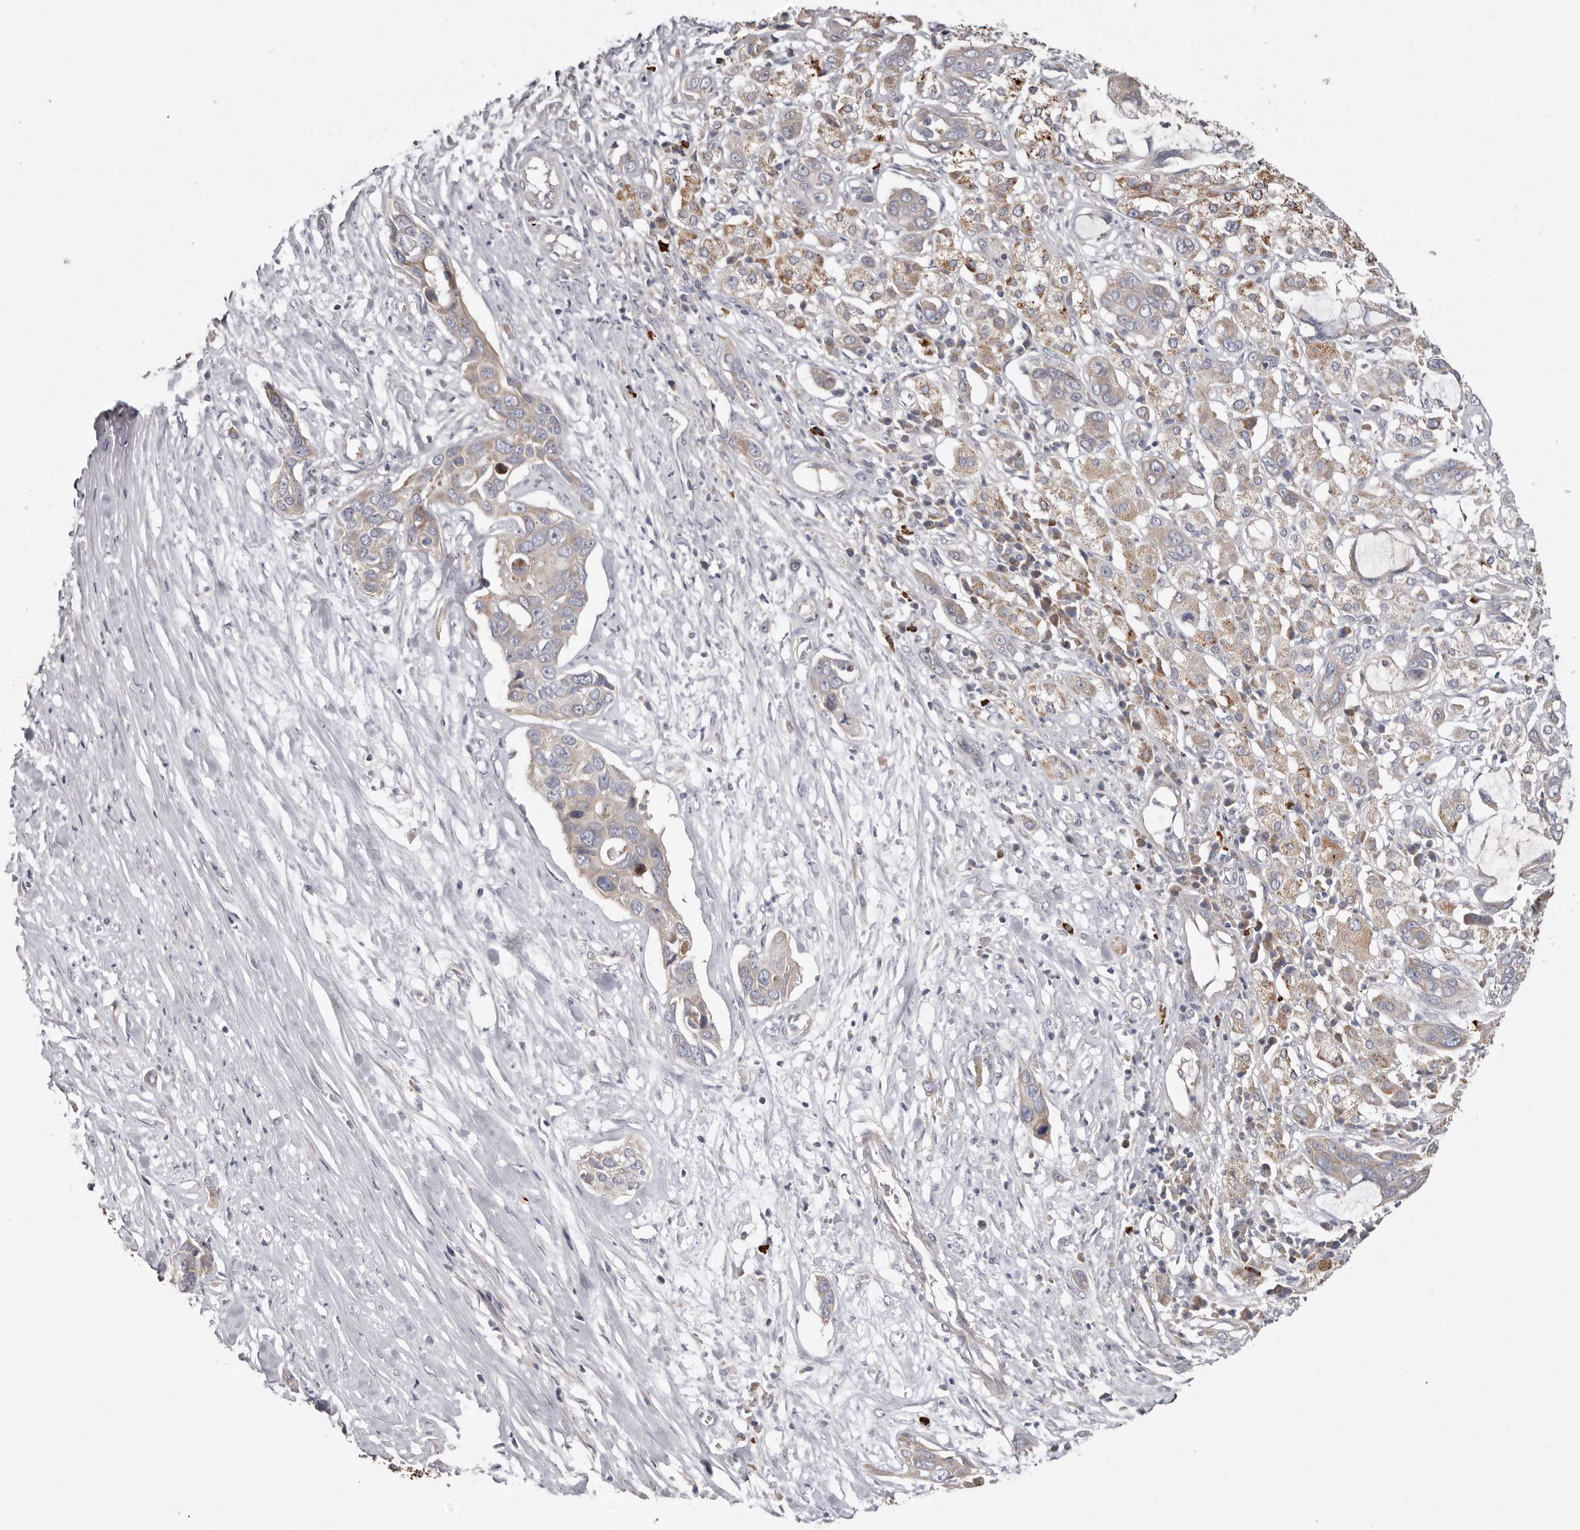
{"staining": {"intensity": "weak", "quantity": "25%-75%", "location": "cytoplasmic/membranous"}, "tissue": "pancreatic cancer", "cell_type": "Tumor cells", "image_type": "cancer", "snomed": [{"axis": "morphology", "description": "Adenocarcinoma, NOS"}, {"axis": "topography", "description": "Pancreas"}], "caption": "Immunohistochemistry (IHC) micrograph of neoplastic tissue: pancreatic cancer (adenocarcinoma) stained using immunohistochemistry exhibits low levels of weak protein expression localized specifically in the cytoplasmic/membranous of tumor cells, appearing as a cytoplasmic/membranous brown color.", "gene": "SPTA1", "patient": {"sex": "female", "age": 60}}